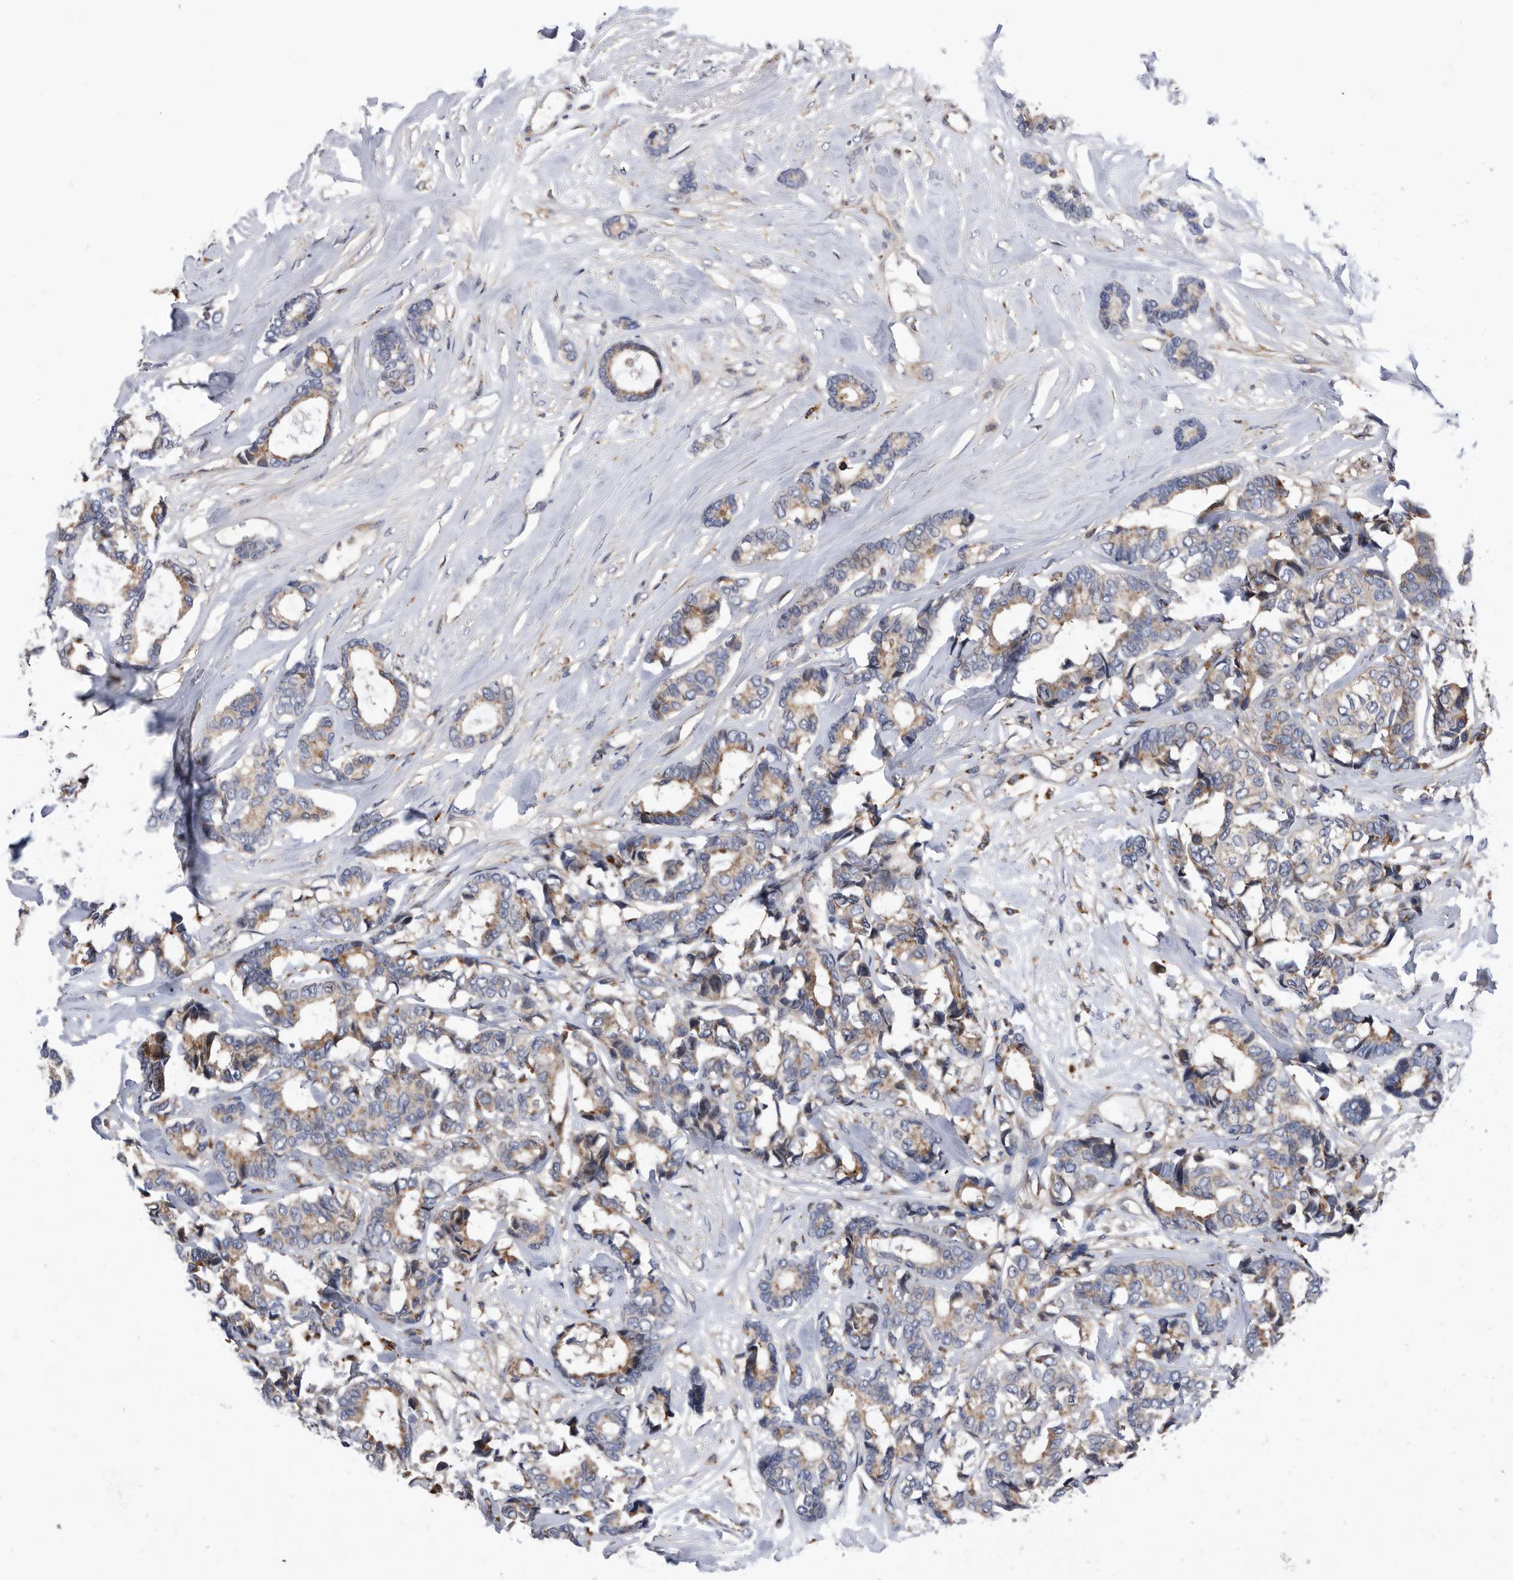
{"staining": {"intensity": "weak", "quantity": "25%-75%", "location": "cytoplasmic/membranous"}, "tissue": "breast cancer", "cell_type": "Tumor cells", "image_type": "cancer", "snomed": [{"axis": "morphology", "description": "Duct carcinoma"}, {"axis": "topography", "description": "Breast"}], "caption": "Brown immunohistochemical staining in human breast cancer (intraductal carcinoma) demonstrates weak cytoplasmic/membranous expression in about 25%-75% of tumor cells.", "gene": "BAIAP3", "patient": {"sex": "female", "age": 87}}